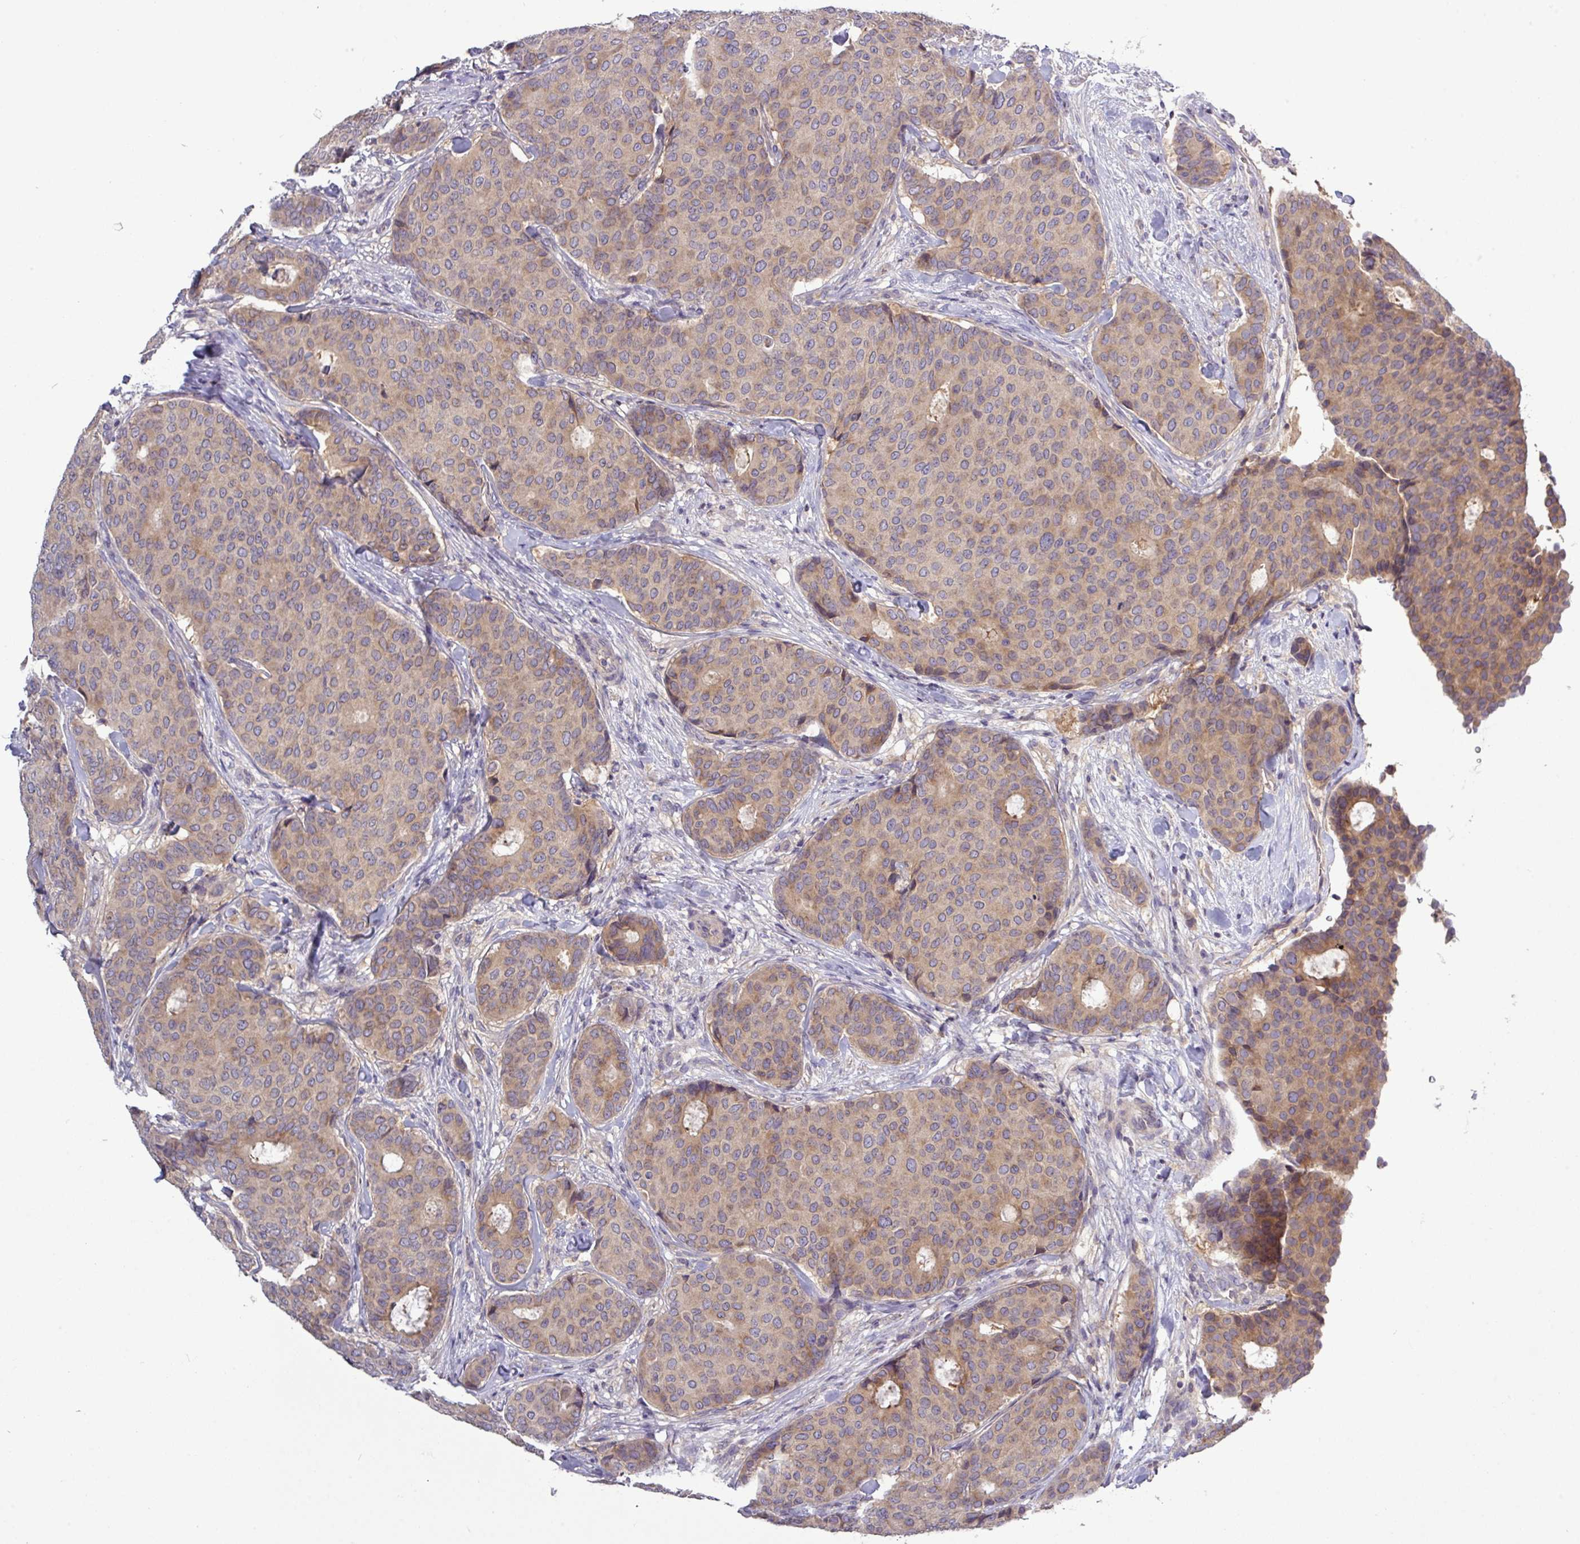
{"staining": {"intensity": "weak", "quantity": ">75%", "location": "cytoplasmic/membranous"}, "tissue": "breast cancer", "cell_type": "Tumor cells", "image_type": "cancer", "snomed": [{"axis": "morphology", "description": "Duct carcinoma"}, {"axis": "topography", "description": "Breast"}], "caption": "This is an image of immunohistochemistry staining of breast intraductal carcinoma, which shows weak expression in the cytoplasmic/membranous of tumor cells.", "gene": "TMEM62", "patient": {"sex": "female", "age": 75}}